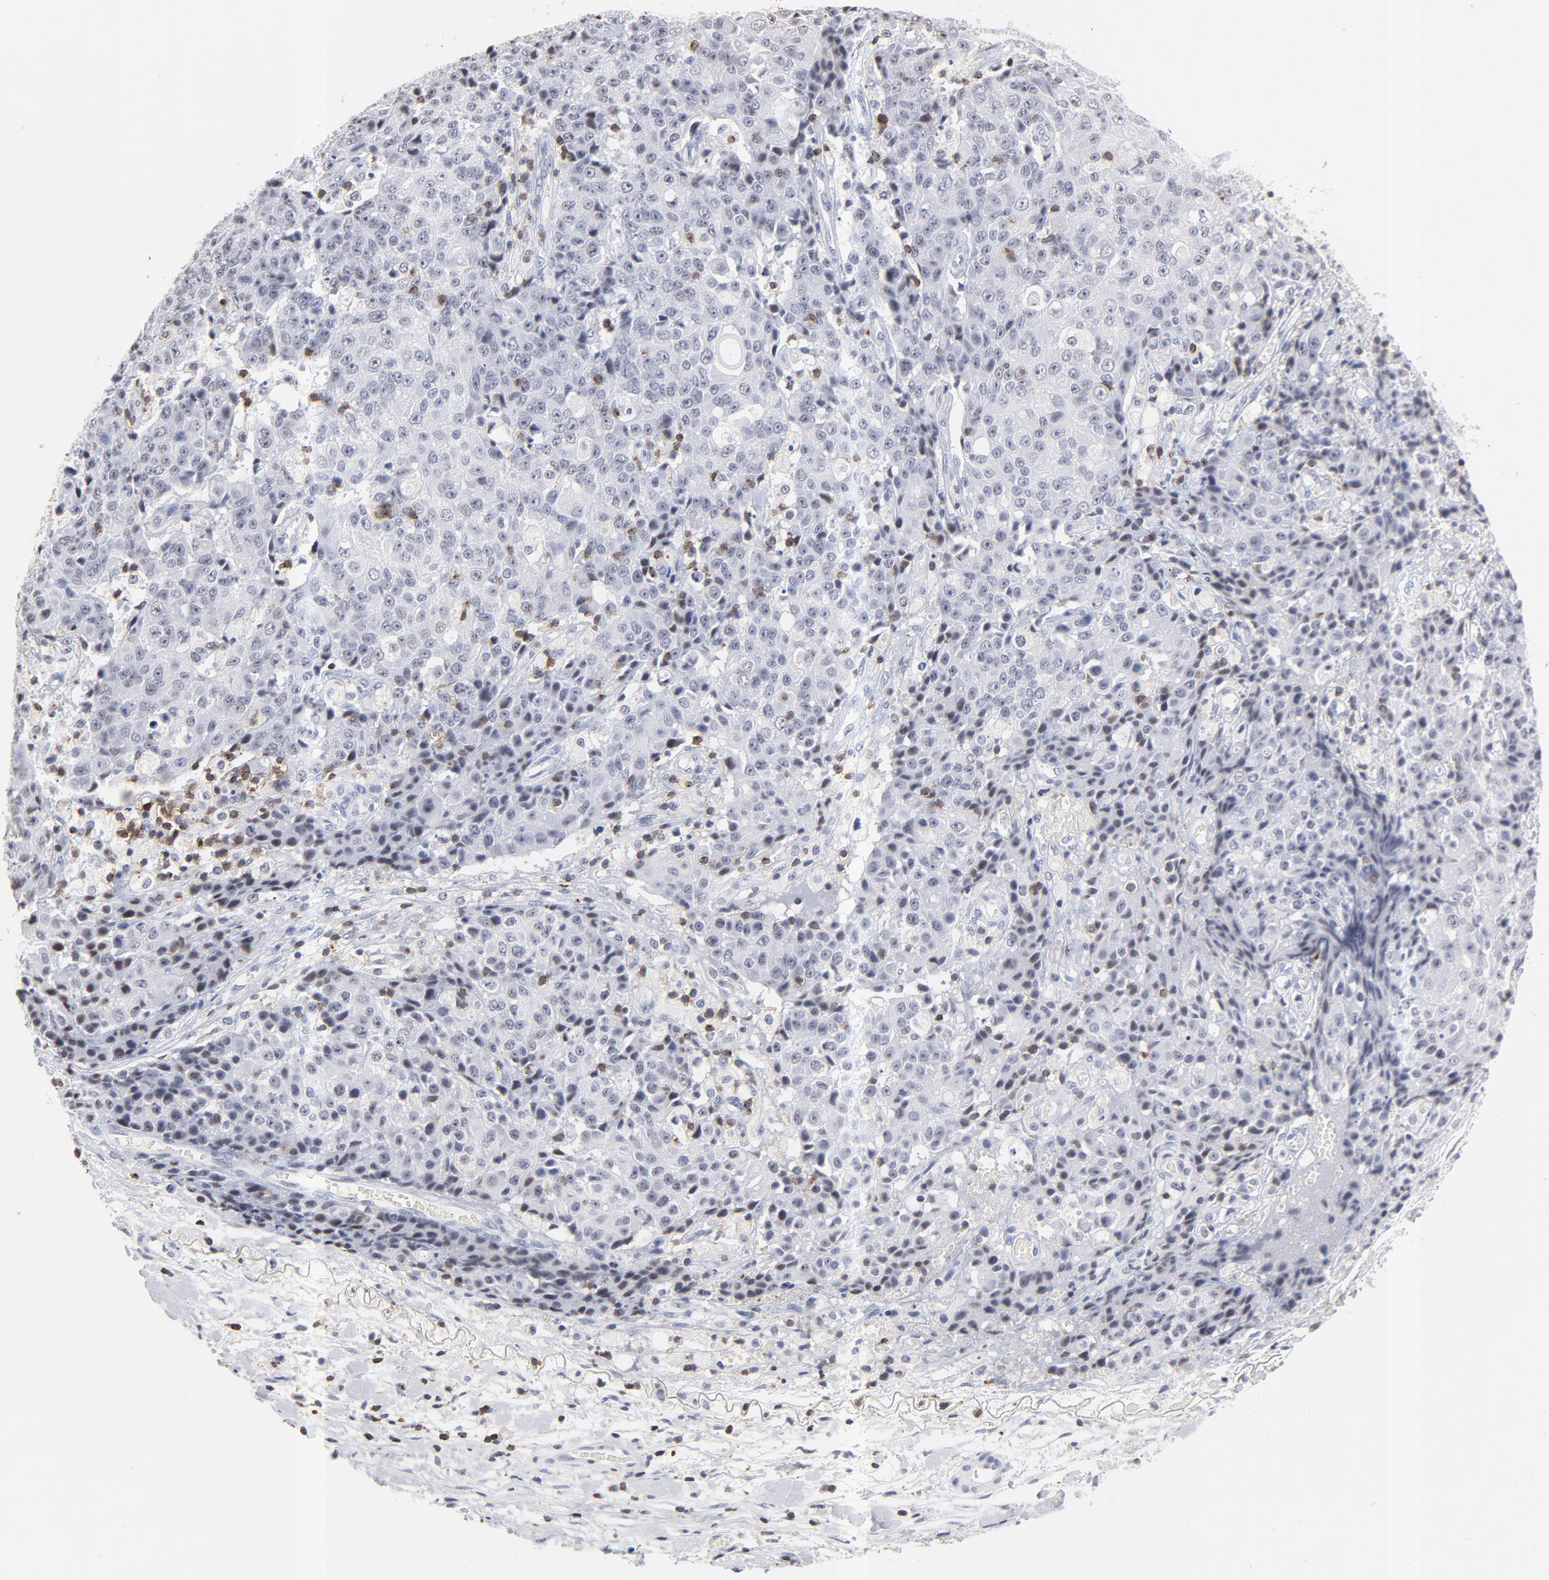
{"staining": {"intensity": "negative", "quantity": "none", "location": "none"}, "tissue": "ovarian cancer", "cell_type": "Tumor cells", "image_type": "cancer", "snomed": [{"axis": "morphology", "description": "Carcinoma, endometroid"}, {"axis": "topography", "description": "Ovary"}], "caption": "A histopathology image of ovarian cancer stained for a protein shows no brown staining in tumor cells.", "gene": "CD2", "patient": {"sex": "female", "age": 42}}